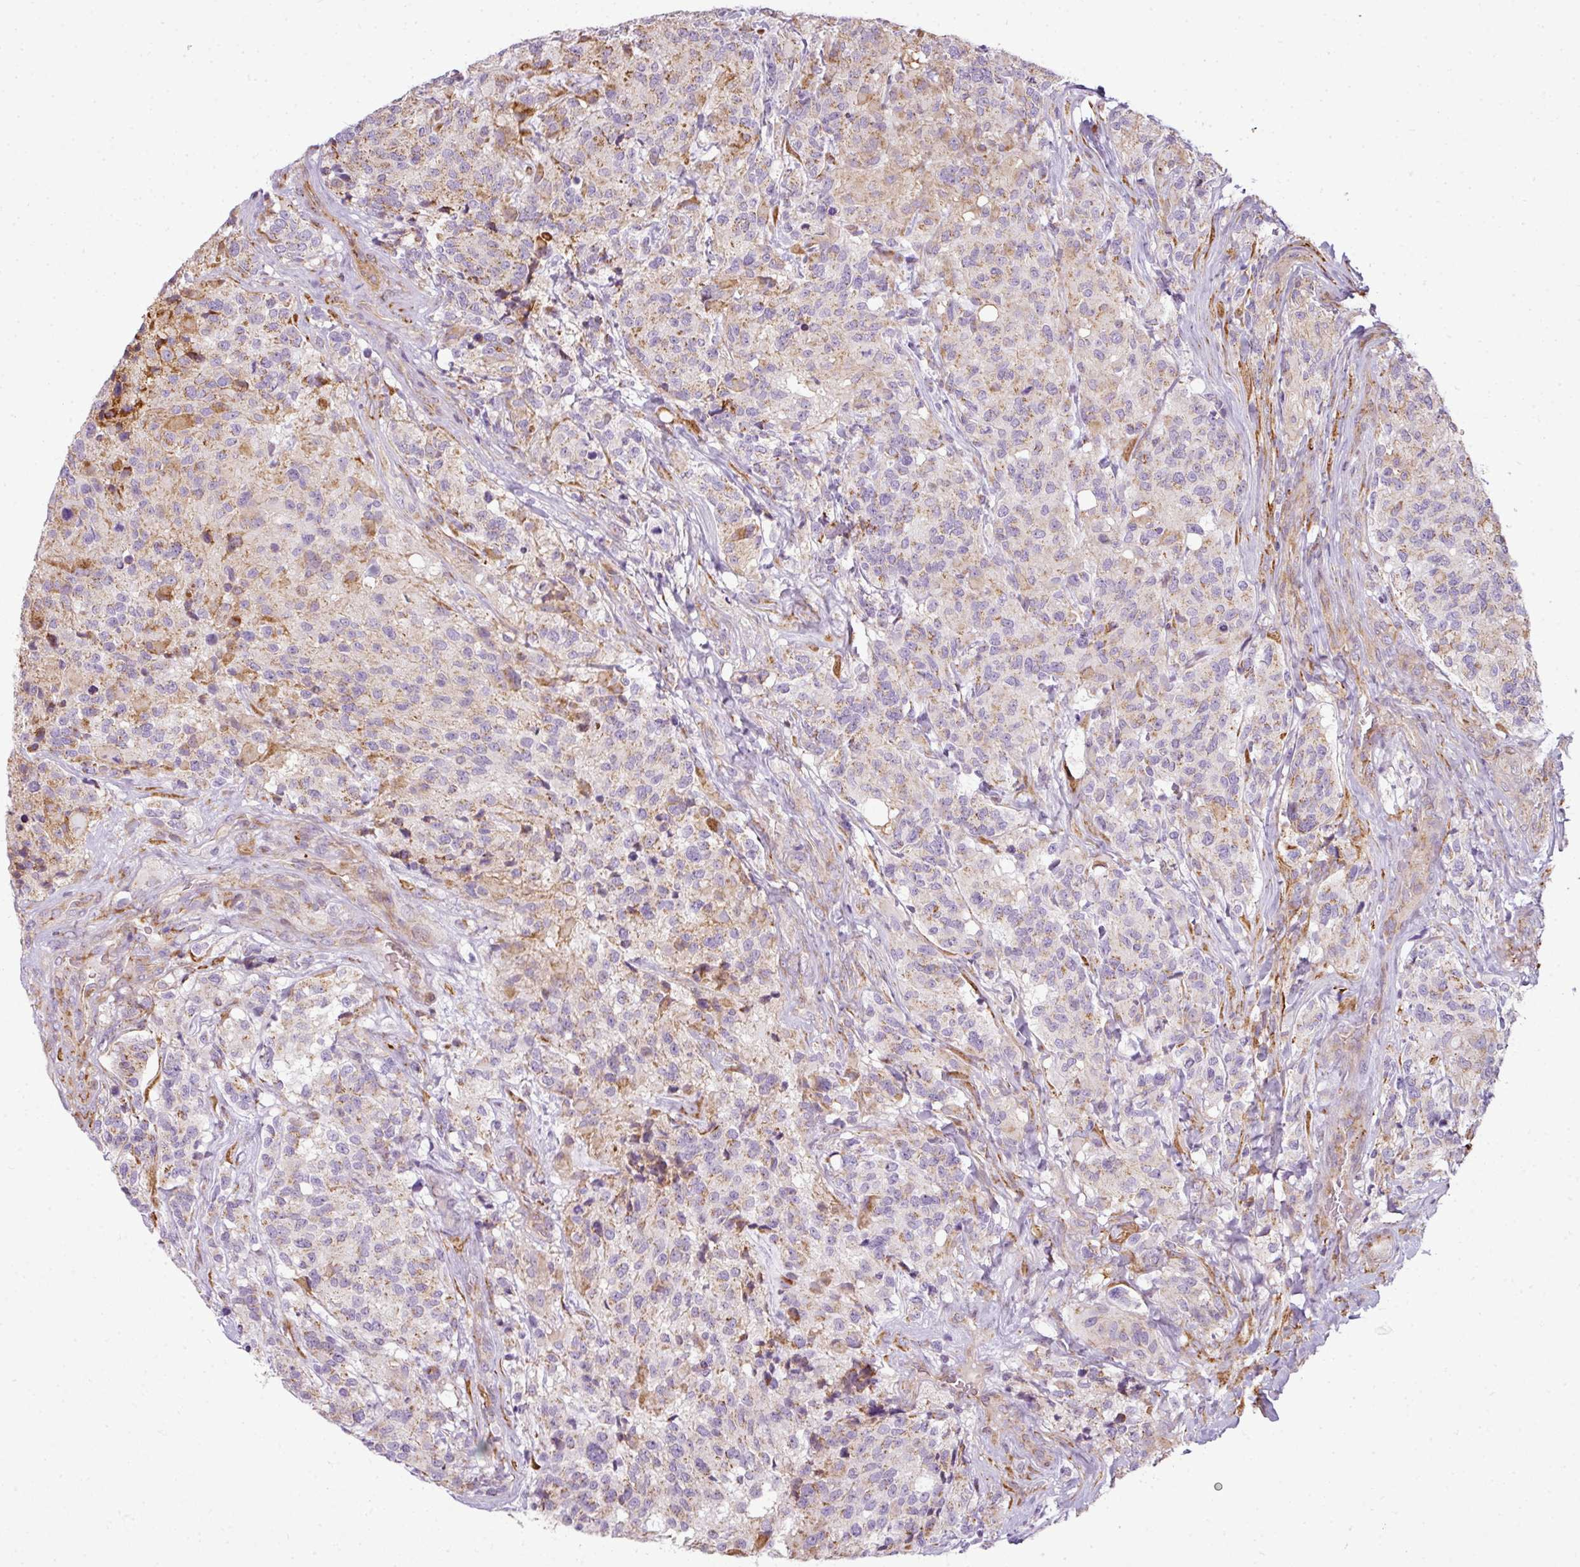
{"staining": {"intensity": "moderate", "quantity": "25%-75%", "location": "cytoplasmic/membranous"}, "tissue": "glioma", "cell_type": "Tumor cells", "image_type": "cancer", "snomed": [{"axis": "morphology", "description": "Glioma, malignant, High grade"}, {"axis": "topography", "description": "Brain"}], "caption": "Immunohistochemical staining of high-grade glioma (malignant) demonstrates medium levels of moderate cytoplasmic/membranous protein expression in approximately 25%-75% of tumor cells.", "gene": "ANKRD18A", "patient": {"sex": "female", "age": 67}}